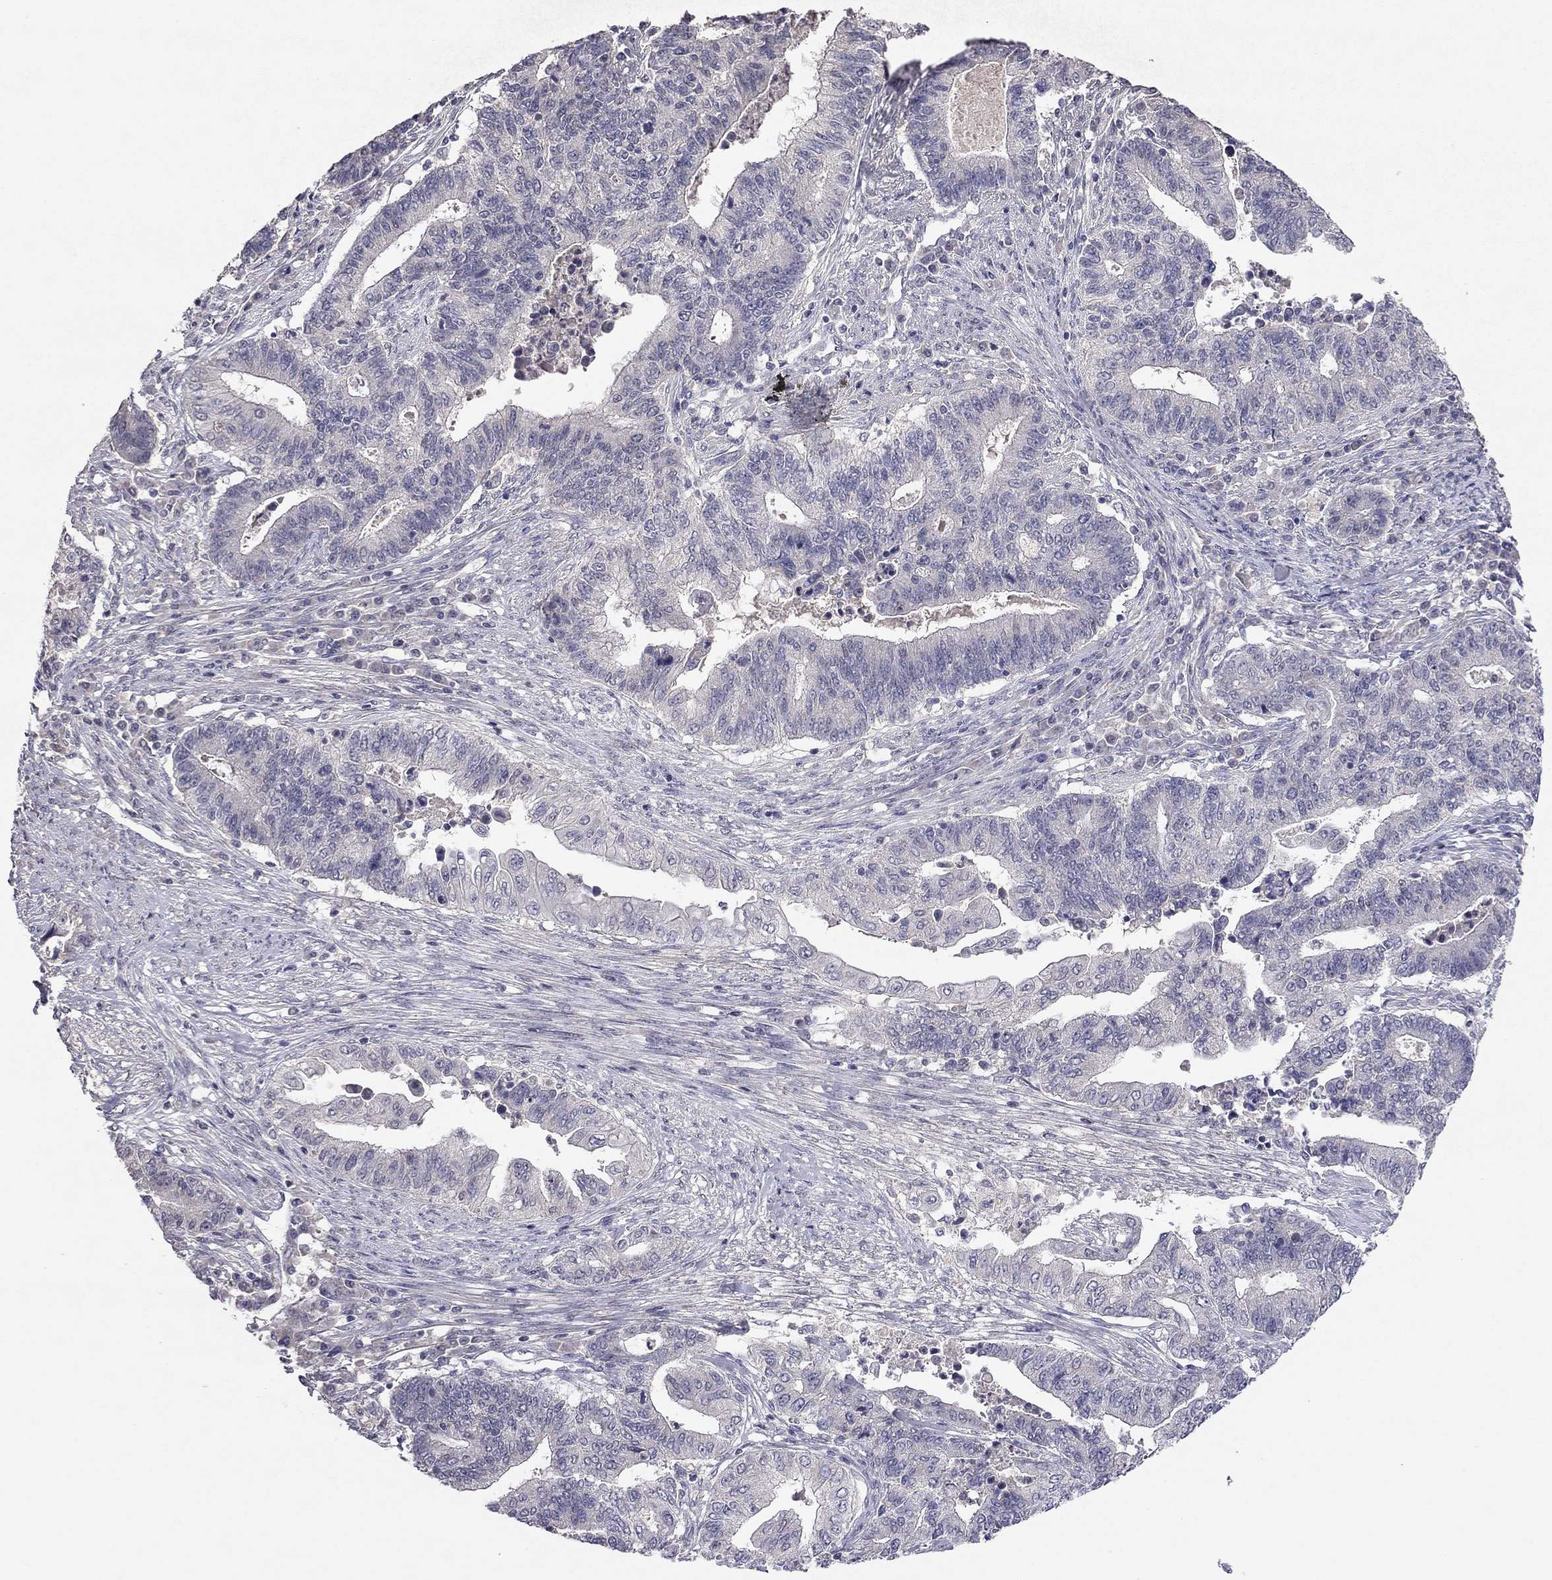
{"staining": {"intensity": "negative", "quantity": "none", "location": "none"}, "tissue": "endometrial cancer", "cell_type": "Tumor cells", "image_type": "cancer", "snomed": [{"axis": "morphology", "description": "Adenocarcinoma, NOS"}, {"axis": "topography", "description": "Uterus"}, {"axis": "topography", "description": "Endometrium"}], "caption": "Immunohistochemistry (IHC) of human endometrial cancer demonstrates no staining in tumor cells.", "gene": "ESR2", "patient": {"sex": "female", "age": 54}}